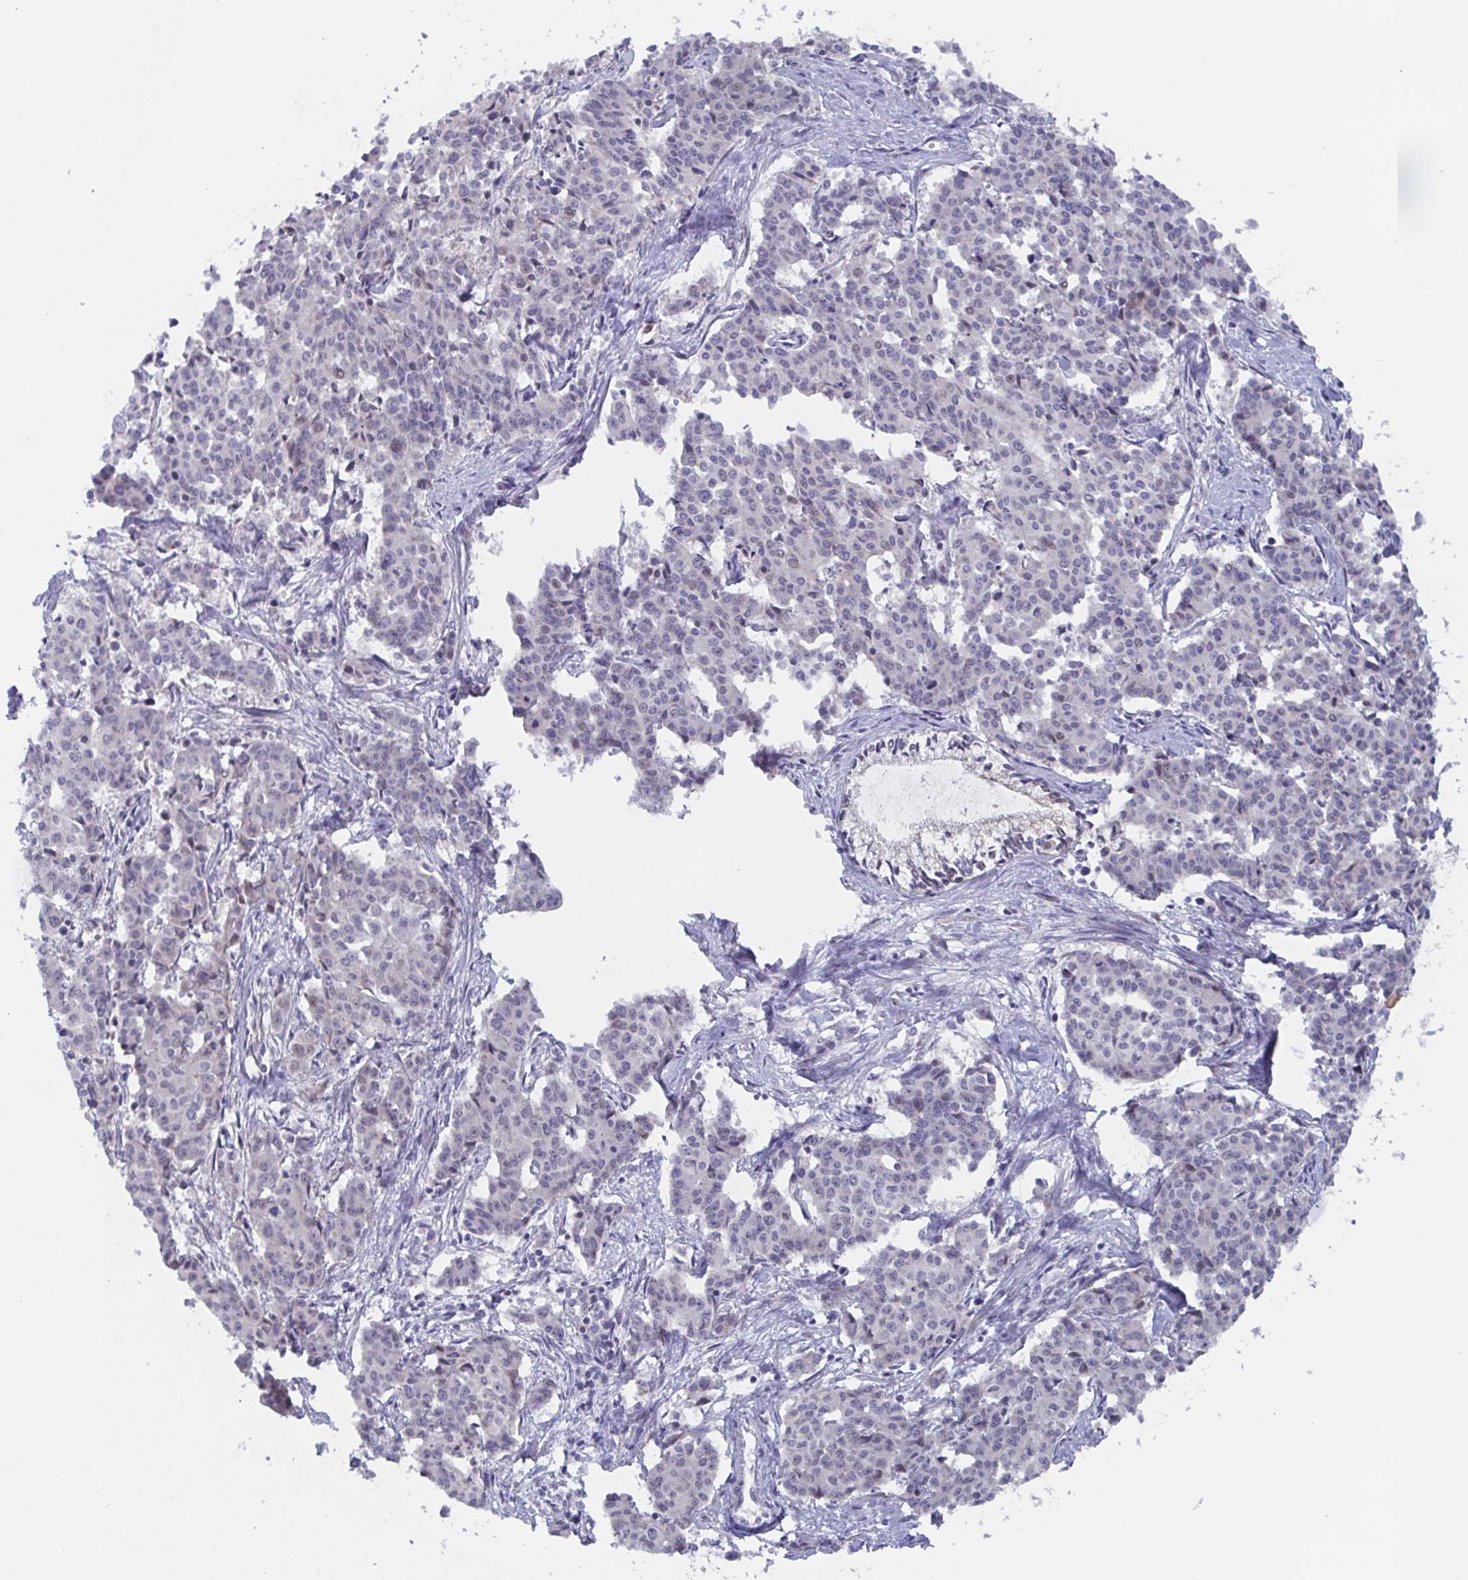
{"staining": {"intensity": "negative", "quantity": "none", "location": "none"}, "tissue": "cervical cancer", "cell_type": "Tumor cells", "image_type": "cancer", "snomed": [{"axis": "morphology", "description": "Squamous cell carcinoma, NOS"}, {"axis": "topography", "description": "Cervix"}], "caption": "The immunohistochemistry photomicrograph has no significant staining in tumor cells of squamous cell carcinoma (cervical) tissue. Nuclei are stained in blue.", "gene": "POU2F3", "patient": {"sex": "female", "age": 28}}